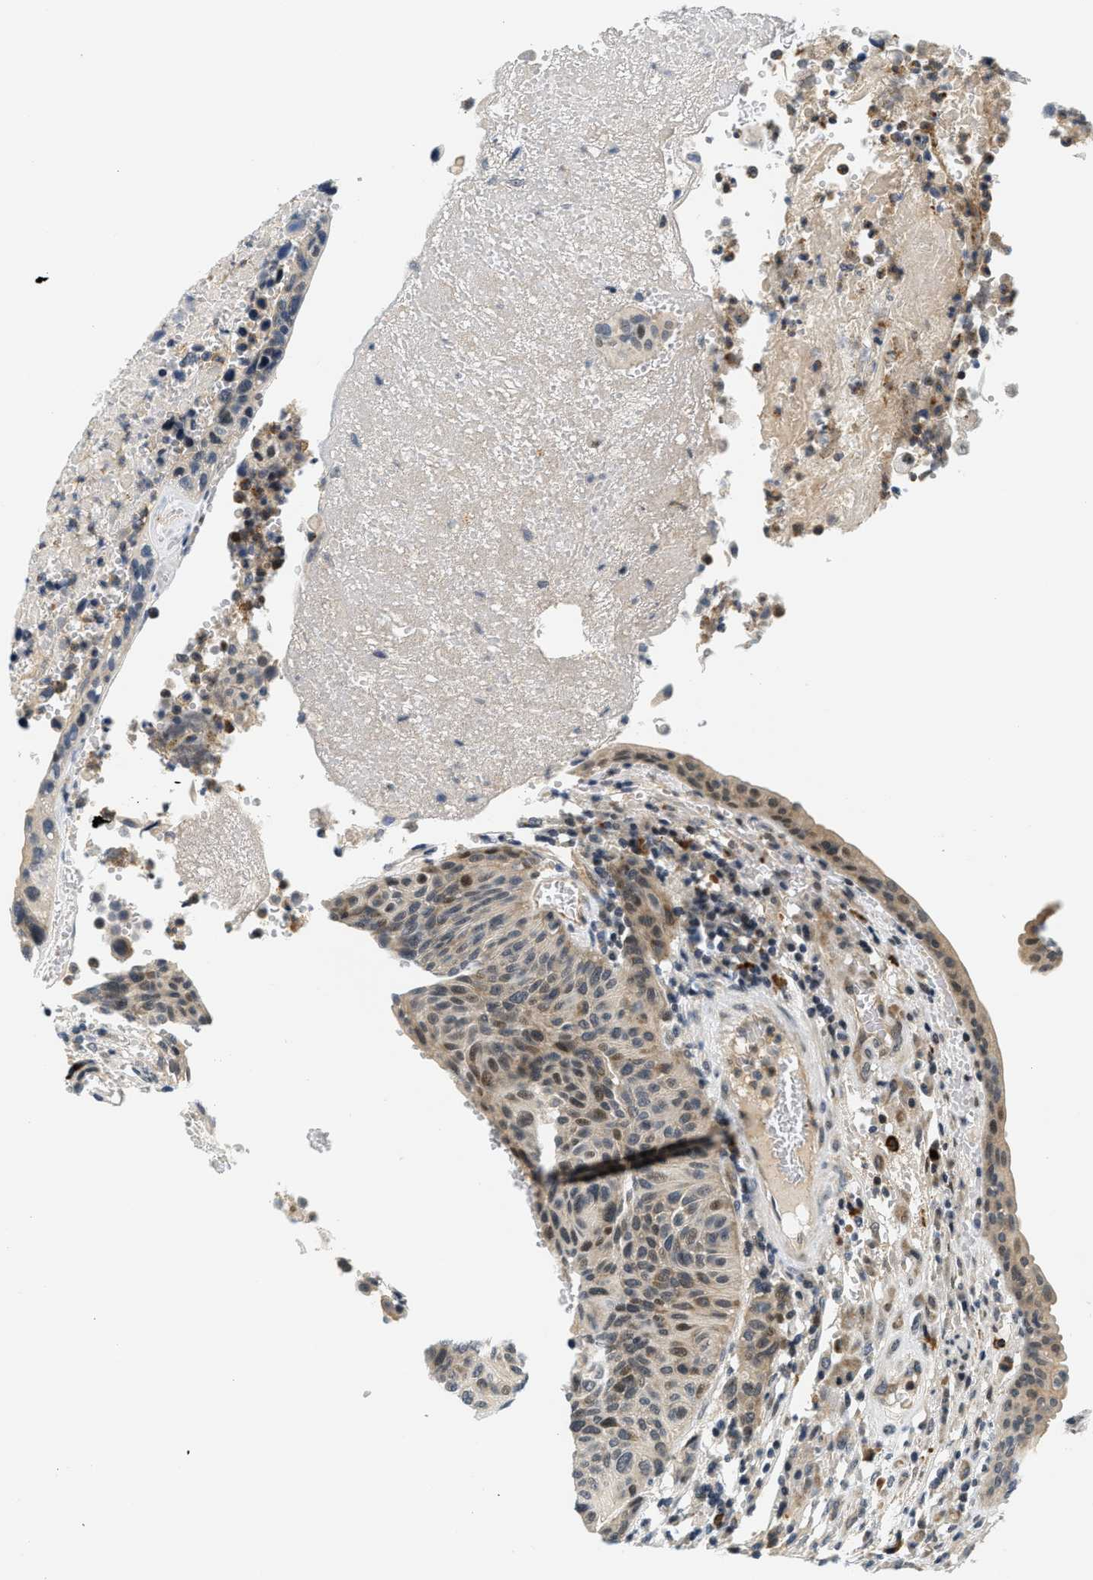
{"staining": {"intensity": "moderate", "quantity": "<25%", "location": "cytoplasmic/membranous,nuclear"}, "tissue": "urothelial cancer", "cell_type": "Tumor cells", "image_type": "cancer", "snomed": [{"axis": "morphology", "description": "Urothelial carcinoma, High grade"}, {"axis": "topography", "description": "Urinary bladder"}], "caption": "Urothelial carcinoma (high-grade) stained for a protein (brown) exhibits moderate cytoplasmic/membranous and nuclear positive expression in about <25% of tumor cells.", "gene": "KMT2A", "patient": {"sex": "male", "age": 66}}